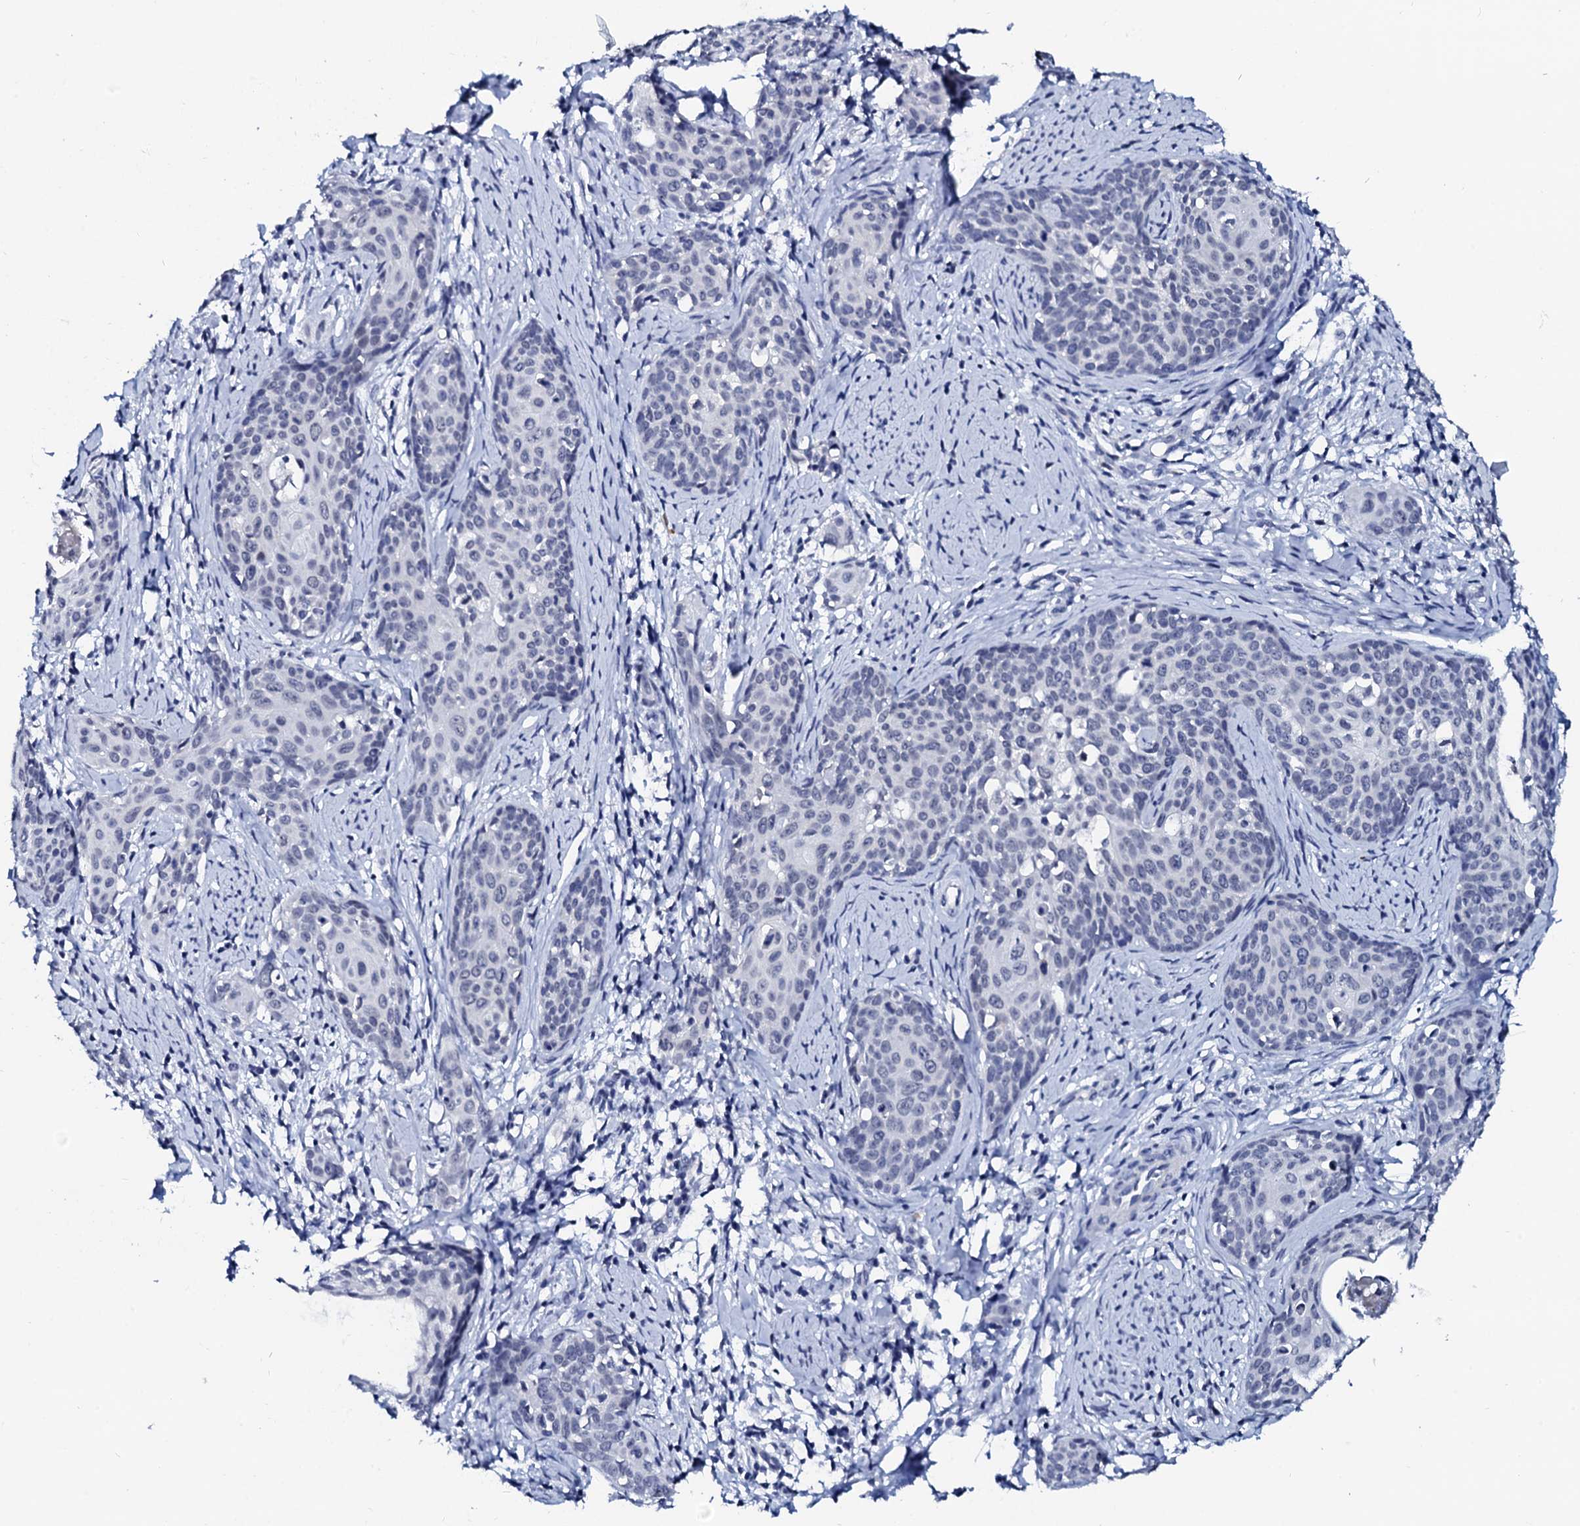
{"staining": {"intensity": "negative", "quantity": "none", "location": "none"}, "tissue": "cervical cancer", "cell_type": "Tumor cells", "image_type": "cancer", "snomed": [{"axis": "morphology", "description": "Squamous cell carcinoma, NOS"}, {"axis": "topography", "description": "Cervix"}], "caption": "Immunohistochemistry (IHC) photomicrograph of cervical cancer (squamous cell carcinoma) stained for a protein (brown), which demonstrates no staining in tumor cells.", "gene": "SPATA19", "patient": {"sex": "female", "age": 52}}